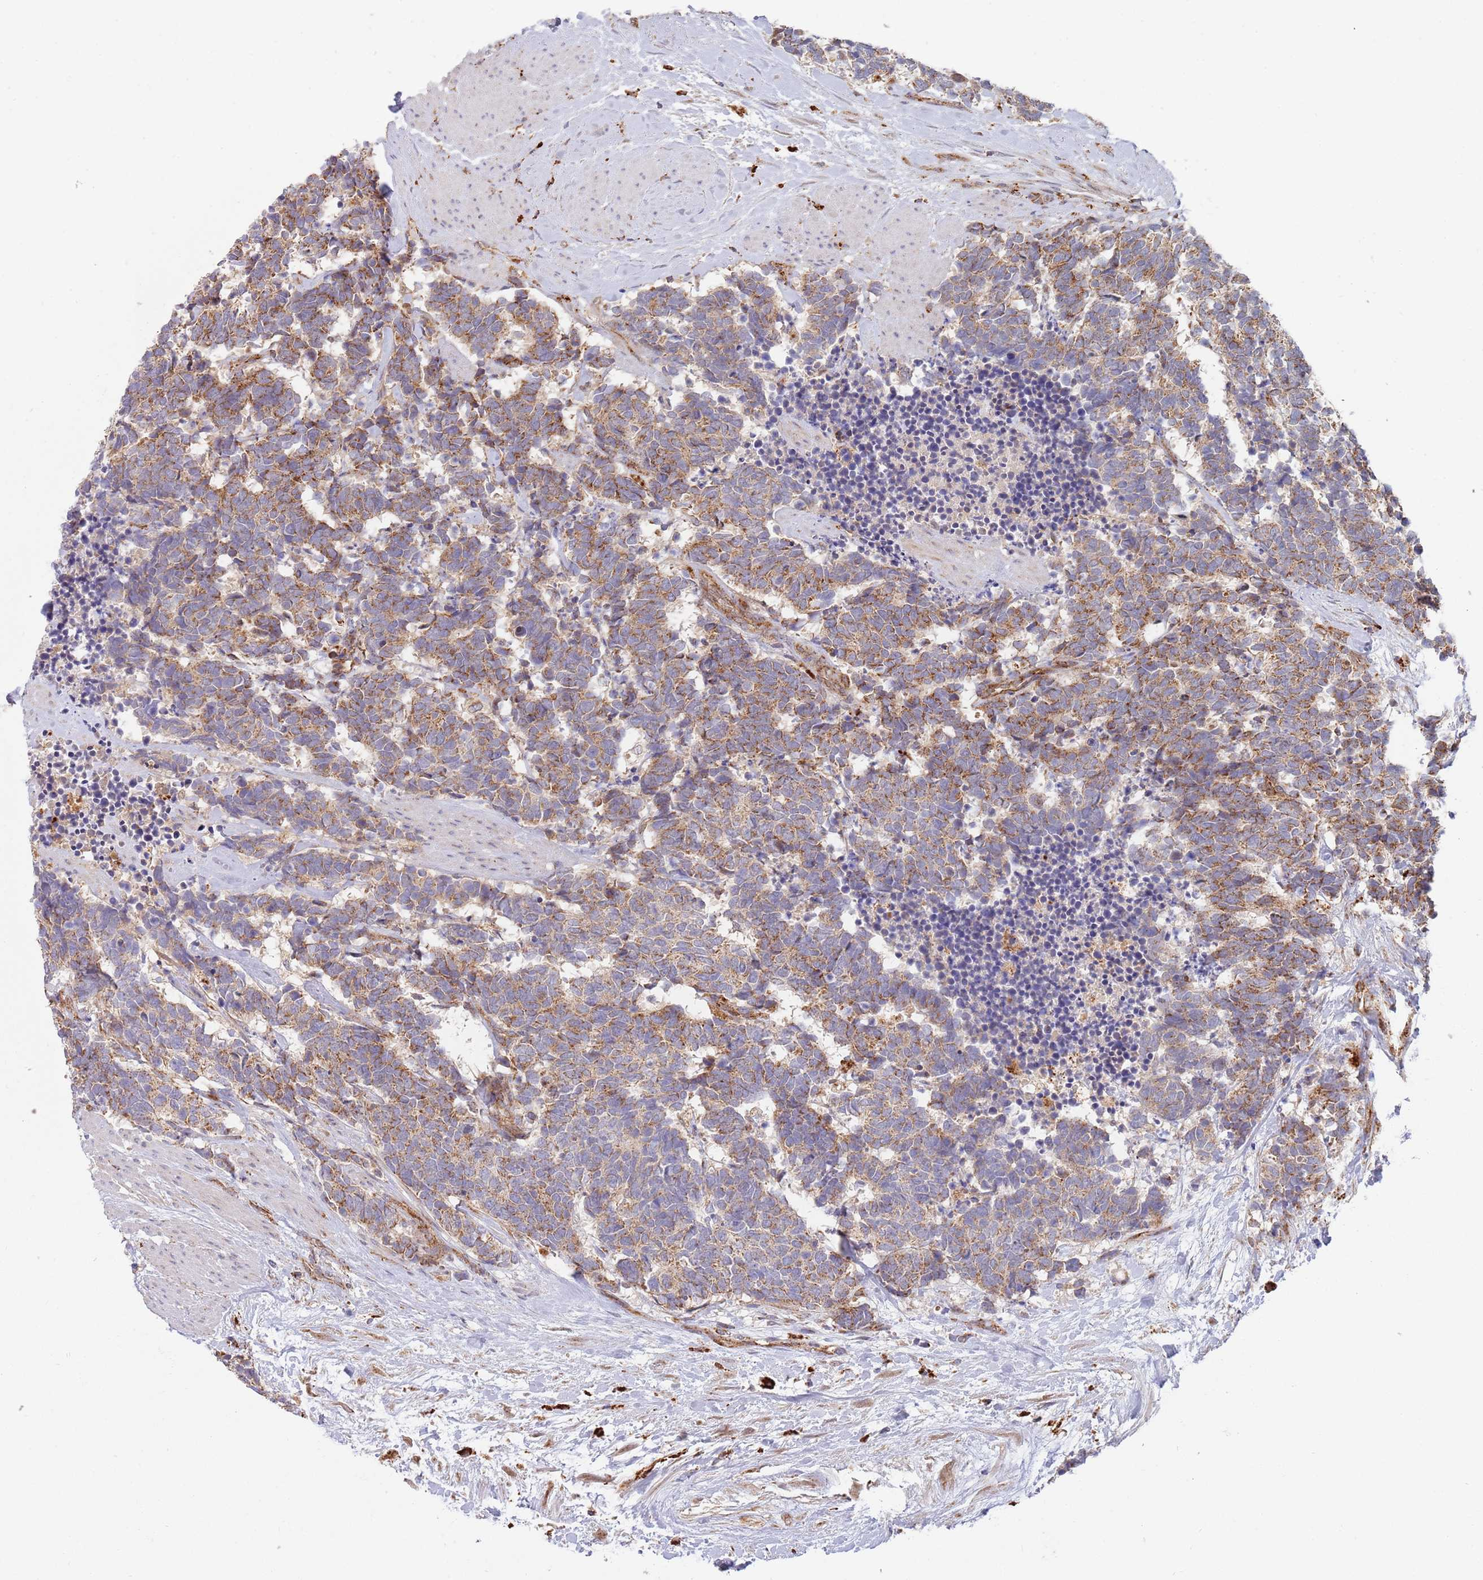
{"staining": {"intensity": "moderate", "quantity": ">75%", "location": "cytoplasmic/membranous"}, "tissue": "carcinoid", "cell_type": "Tumor cells", "image_type": "cancer", "snomed": [{"axis": "morphology", "description": "Carcinoma, NOS"}, {"axis": "morphology", "description": "Carcinoid, malignant, NOS"}, {"axis": "topography", "description": "Prostate"}], "caption": "The immunohistochemical stain labels moderate cytoplasmic/membranous positivity in tumor cells of carcinoma tissue.", "gene": "GUK1", "patient": {"sex": "male", "age": 57}}